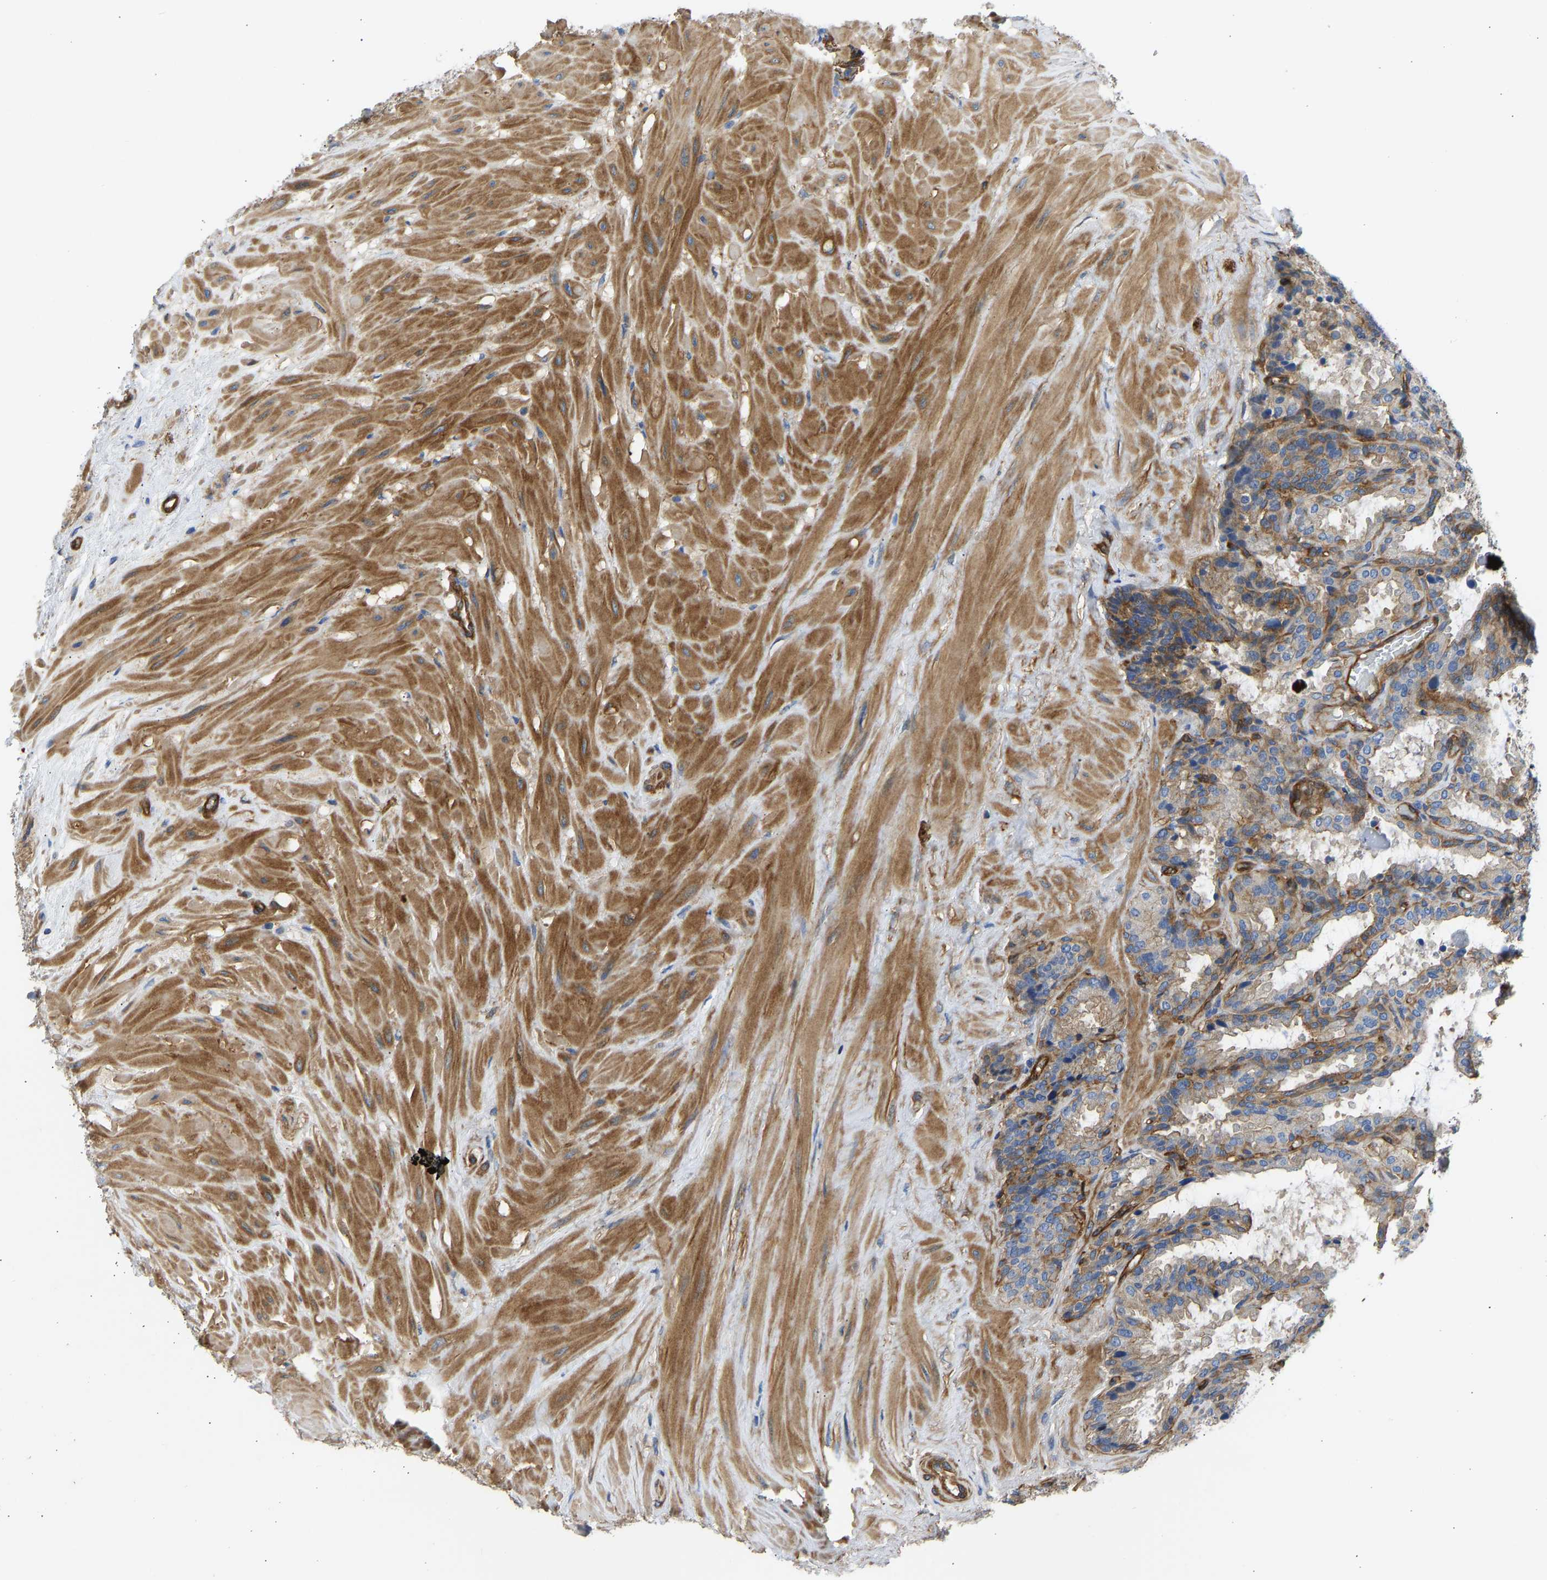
{"staining": {"intensity": "moderate", "quantity": ">75%", "location": "cytoplasmic/membranous"}, "tissue": "seminal vesicle", "cell_type": "Glandular cells", "image_type": "normal", "snomed": [{"axis": "morphology", "description": "Normal tissue, NOS"}, {"axis": "topography", "description": "Seminal veicle"}], "caption": "Human seminal vesicle stained for a protein (brown) demonstrates moderate cytoplasmic/membranous positive expression in approximately >75% of glandular cells.", "gene": "MYO1C", "patient": {"sex": "male", "age": 46}}